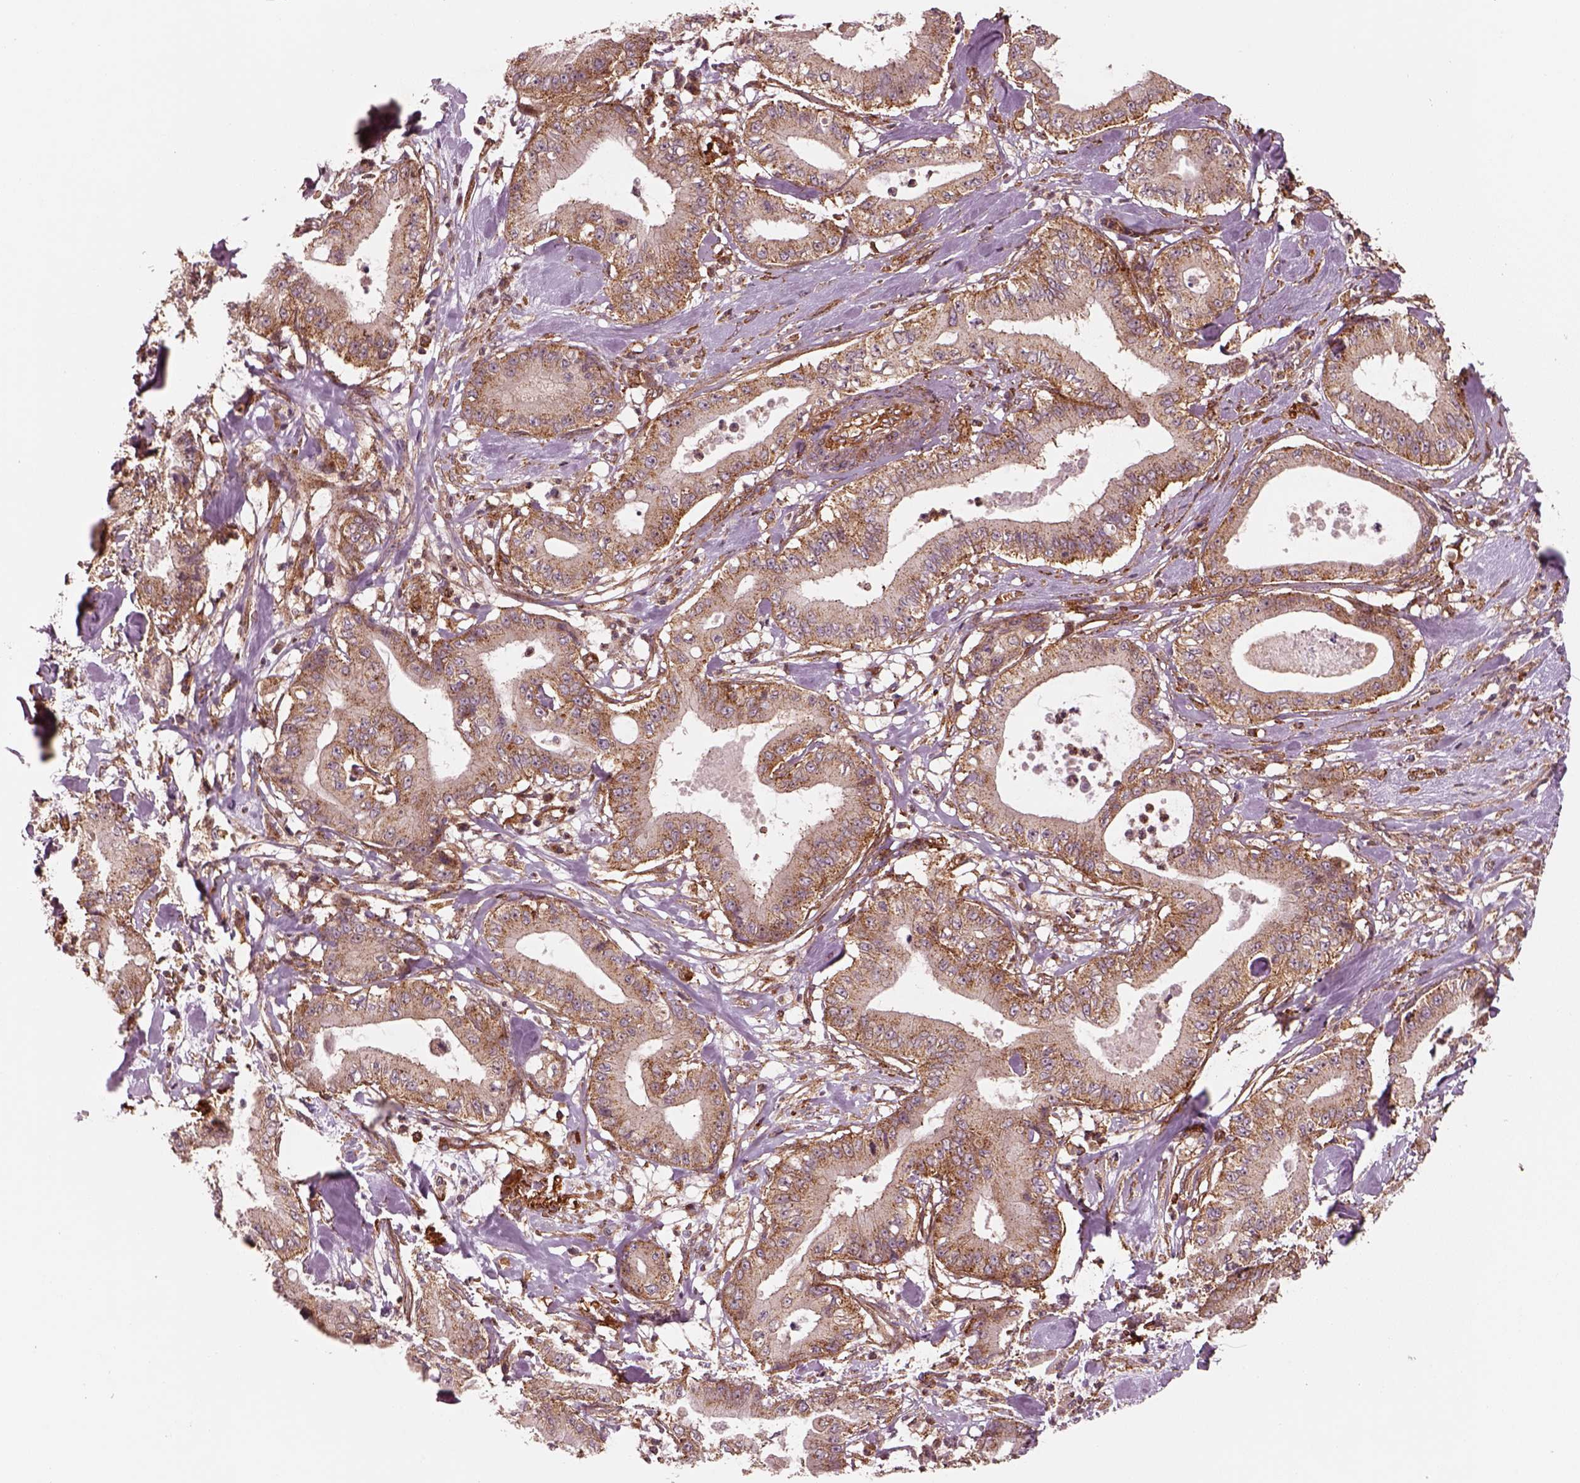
{"staining": {"intensity": "moderate", "quantity": "25%-75%", "location": "cytoplasmic/membranous"}, "tissue": "pancreatic cancer", "cell_type": "Tumor cells", "image_type": "cancer", "snomed": [{"axis": "morphology", "description": "Adenocarcinoma, NOS"}, {"axis": "topography", "description": "Pancreas"}], "caption": "Pancreatic cancer was stained to show a protein in brown. There is medium levels of moderate cytoplasmic/membranous positivity in about 25%-75% of tumor cells.", "gene": "WASHC2A", "patient": {"sex": "male", "age": 71}}